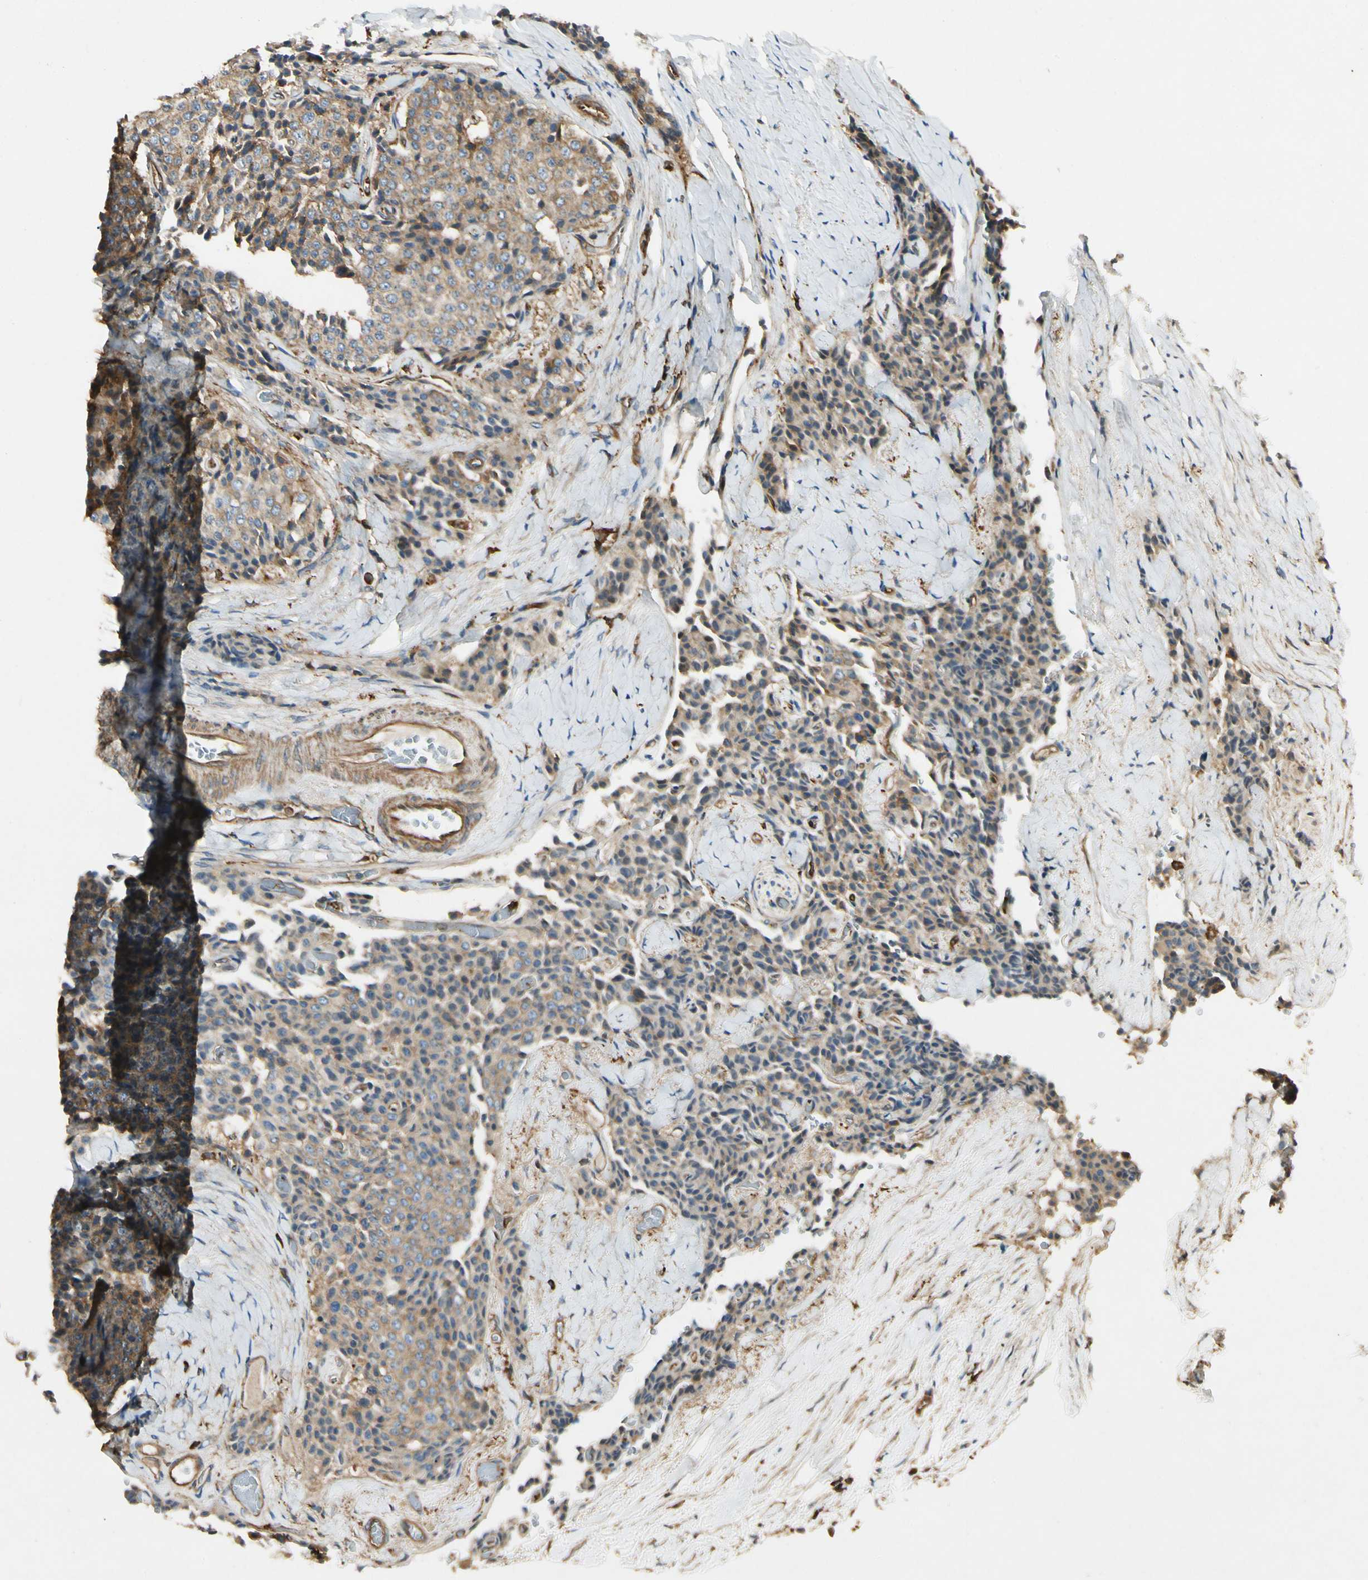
{"staining": {"intensity": "moderate", "quantity": ">75%", "location": "cytoplasmic/membranous"}, "tissue": "carcinoid", "cell_type": "Tumor cells", "image_type": "cancer", "snomed": [{"axis": "morphology", "description": "Carcinoid, malignant, NOS"}, {"axis": "topography", "description": "Colon"}], "caption": "Protein expression analysis of human carcinoid reveals moderate cytoplasmic/membranous staining in approximately >75% of tumor cells. Using DAB (brown) and hematoxylin (blue) stains, captured at high magnification using brightfield microscopy.", "gene": "ARPC2", "patient": {"sex": "female", "age": 61}}